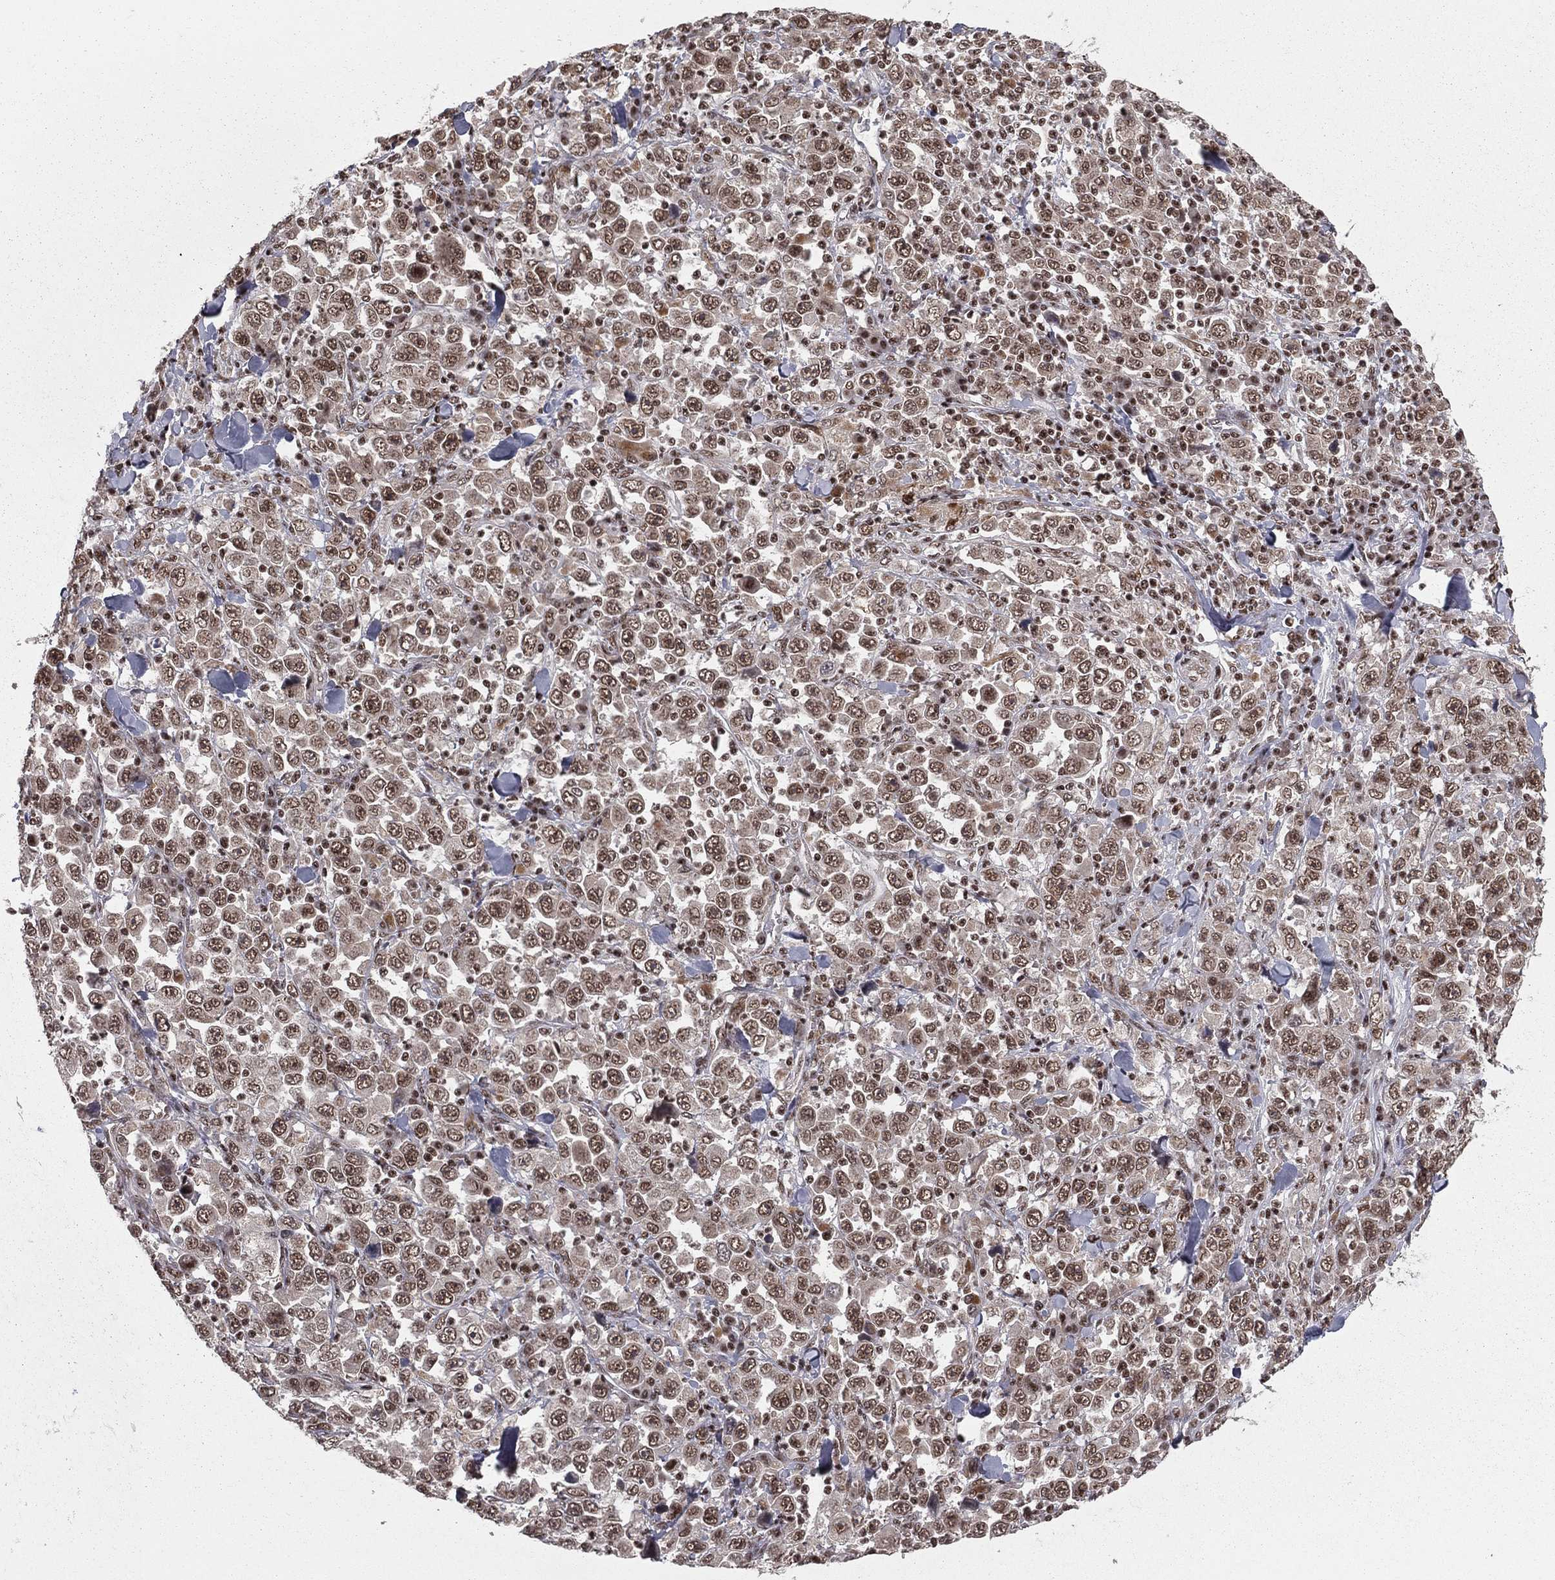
{"staining": {"intensity": "moderate", "quantity": "25%-75%", "location": "nuclear"}, "tissue": "stomach cancer", "cell_type": "Tumor cells", "image_type": "cancer", "snomed": [{"axis": "morphology", "description": "Normal tissue, NOS"}, {"axis": "morphology", "description": "Adenocarcinoma, NOS"}, {"axis": "topography", "description": "Stomach, upper"}, {"axis": "topography", "description": "Stomach"}], "caption": "The histopathology image shows immunohistochemical staining of stomach cancer (adenocarcinoma). There is moderate nuclear expression is appreciated in approximately 25%-75% of tumor cells.", "gene": "NFYB", "patient": {"sex": "male", "age": 59}}